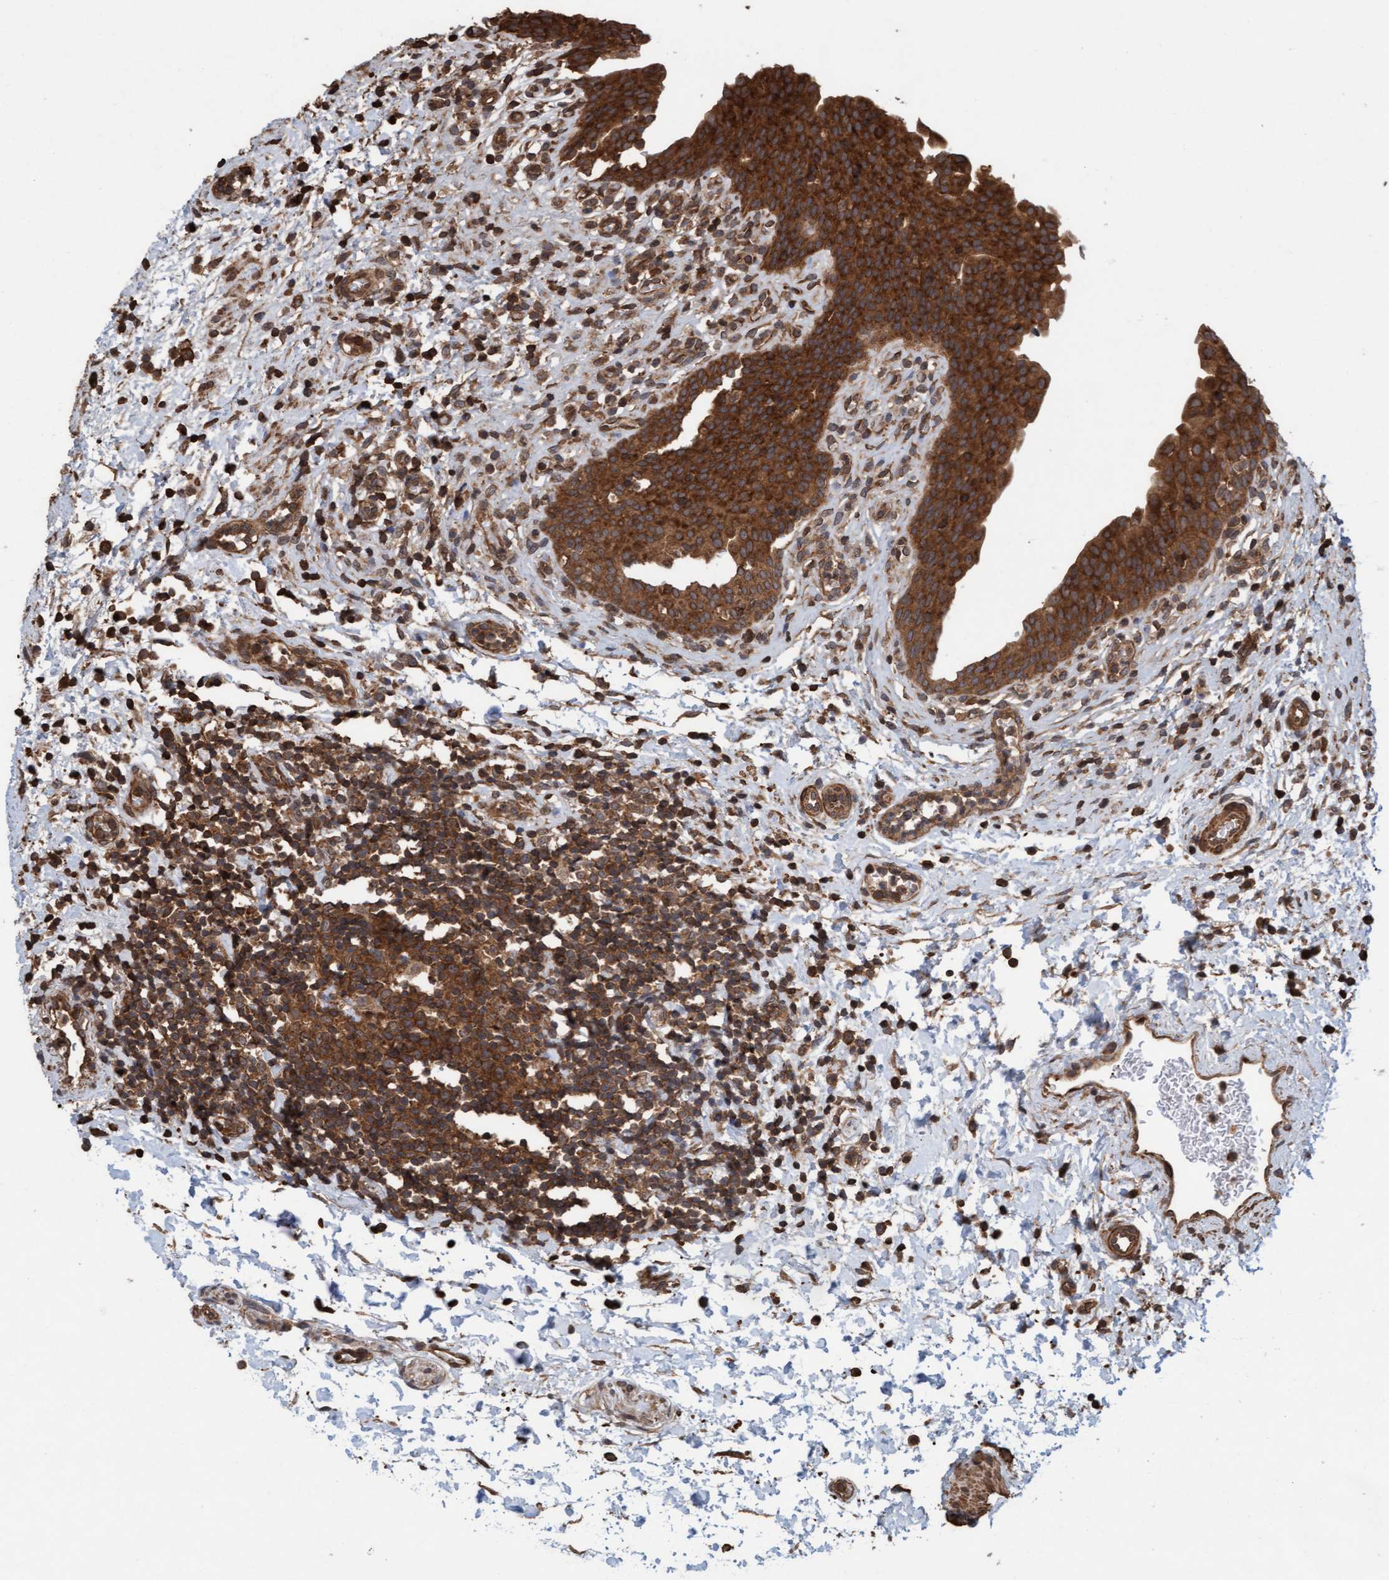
{"staining": {"intensity": "strong", "quantity": ">75%", "location": "cytoplasmic/membranous"}, "tissue": "urinary bladder", "cell_type": "Urothelial cells", "image_type": "normal", "snomed": [{"axis": "morphology", "description": "Normal tissue, NOS"}, {"axis": "topography", "description": "Urinary bladder"}], "caption": "The image exhibits a brown stain indicating the presence of a protein in the cytoplasmic/membranous of urothelial cells in urinary bladder. The staining was performed using DAB (3,3'-diaminobenzidine) to visualize the protein expression in brown, while the nuclei were stained in blue with hematoxylin (Magnification: 20x).", "gene": "FXR2", "patient": {"sex": "male", "age": 37}}